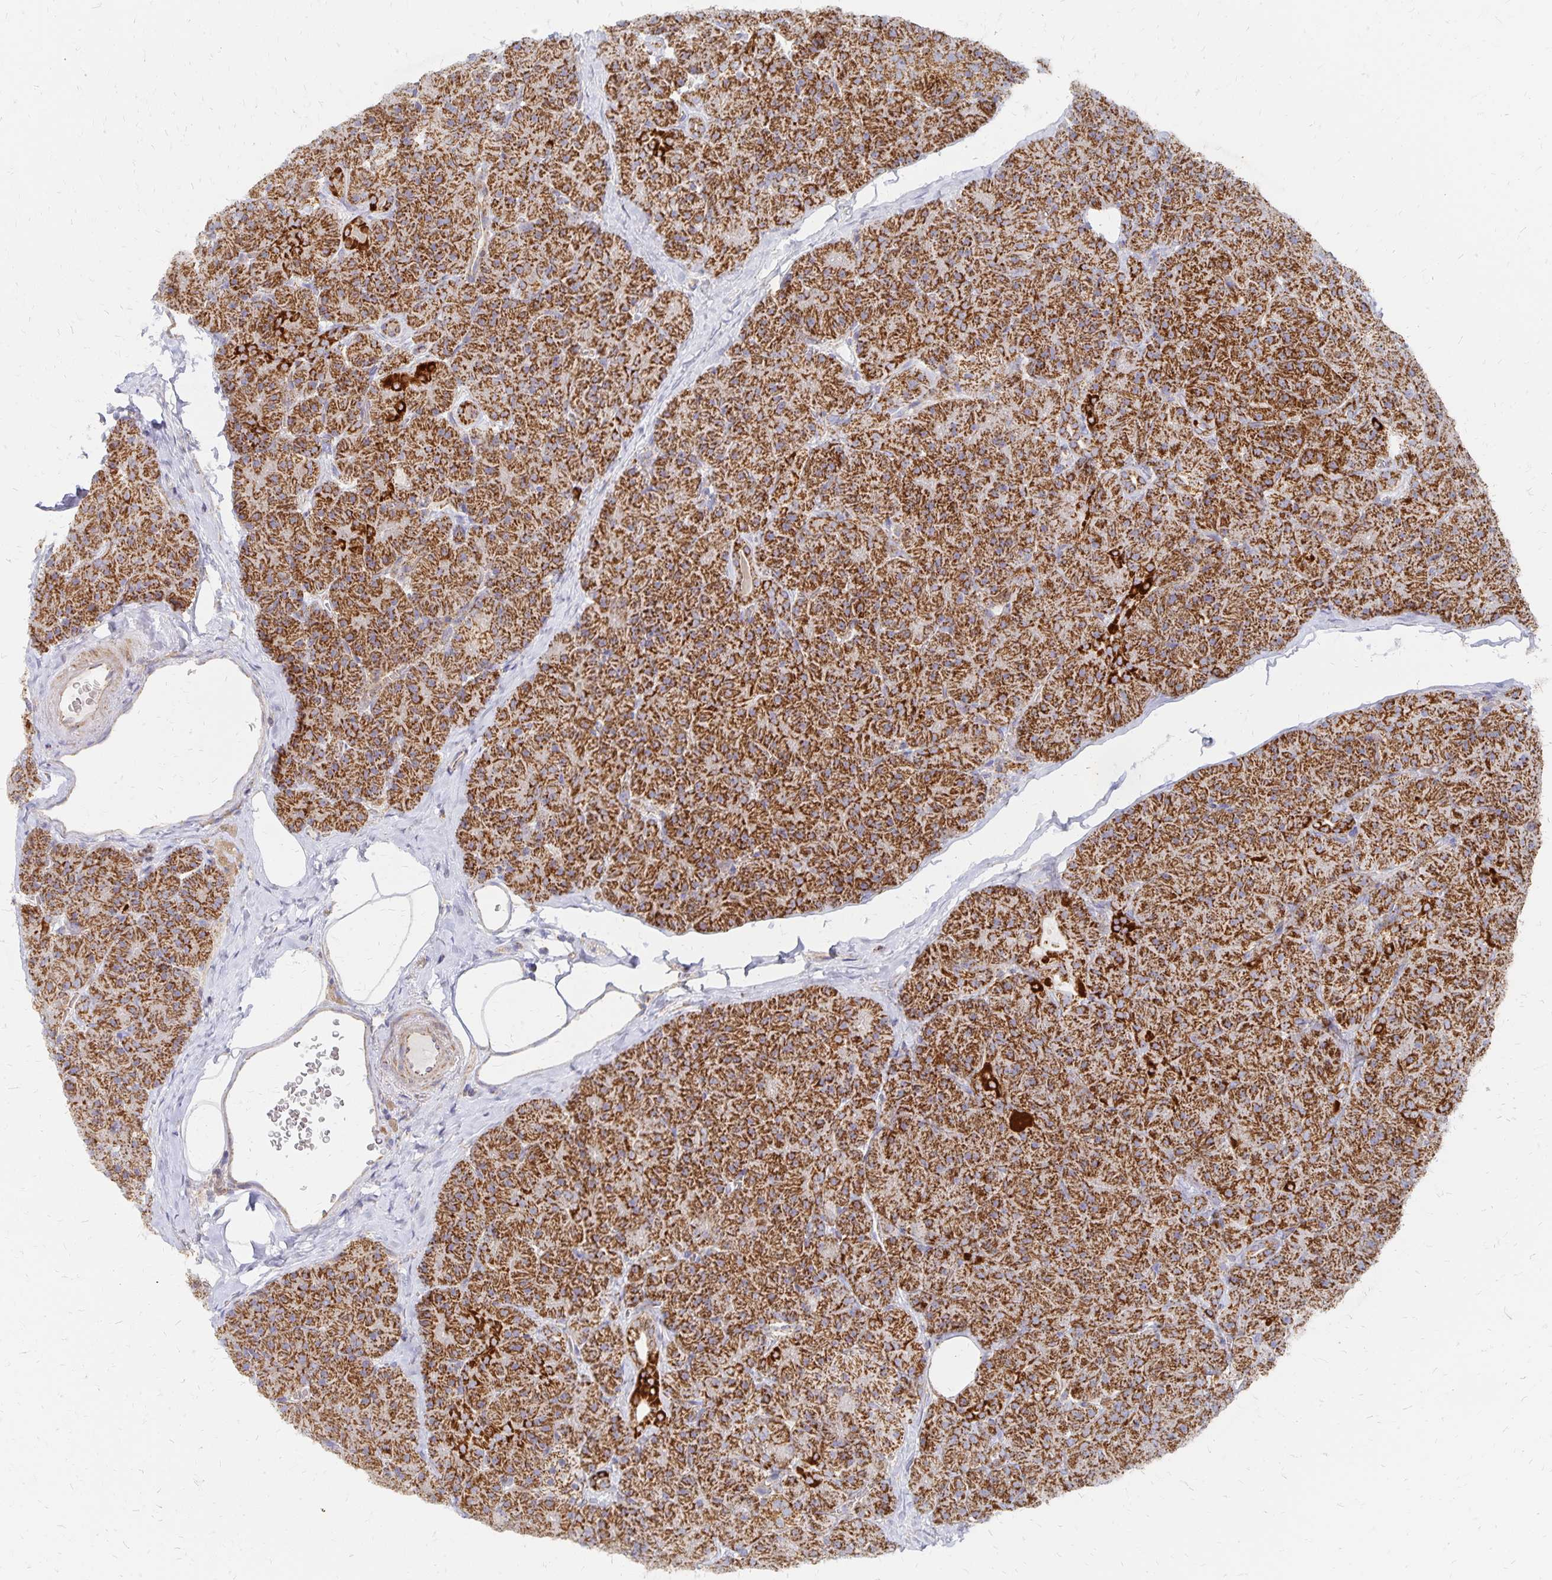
{"staining": {"intensity": "strong", "quantity": ">75%", "location": "cytoplasmic/membranous"}, "tissue": "pancreas", "cell_type": "Exocrine glandular cells", "image_type": "normal", "snomed": [{"axis": "morphology", "description": "Normal tissue, NOS"}, {"axis": "topography", "description": "Pancreas"}], "caption": "Immunohistochemical staining of unremarkable pancreas displays >75% levels of strong cytoplasmic/membranous protein positivity in about >75% of exocrine glandular cells. The staining was performed using DAB to visualize the protein expression in brown, while the nuclei were stained in blue with hematoxylin (Magnification: 20x).", "gene": "STOML2", "patient": {"sex": "male", "age": 57}}